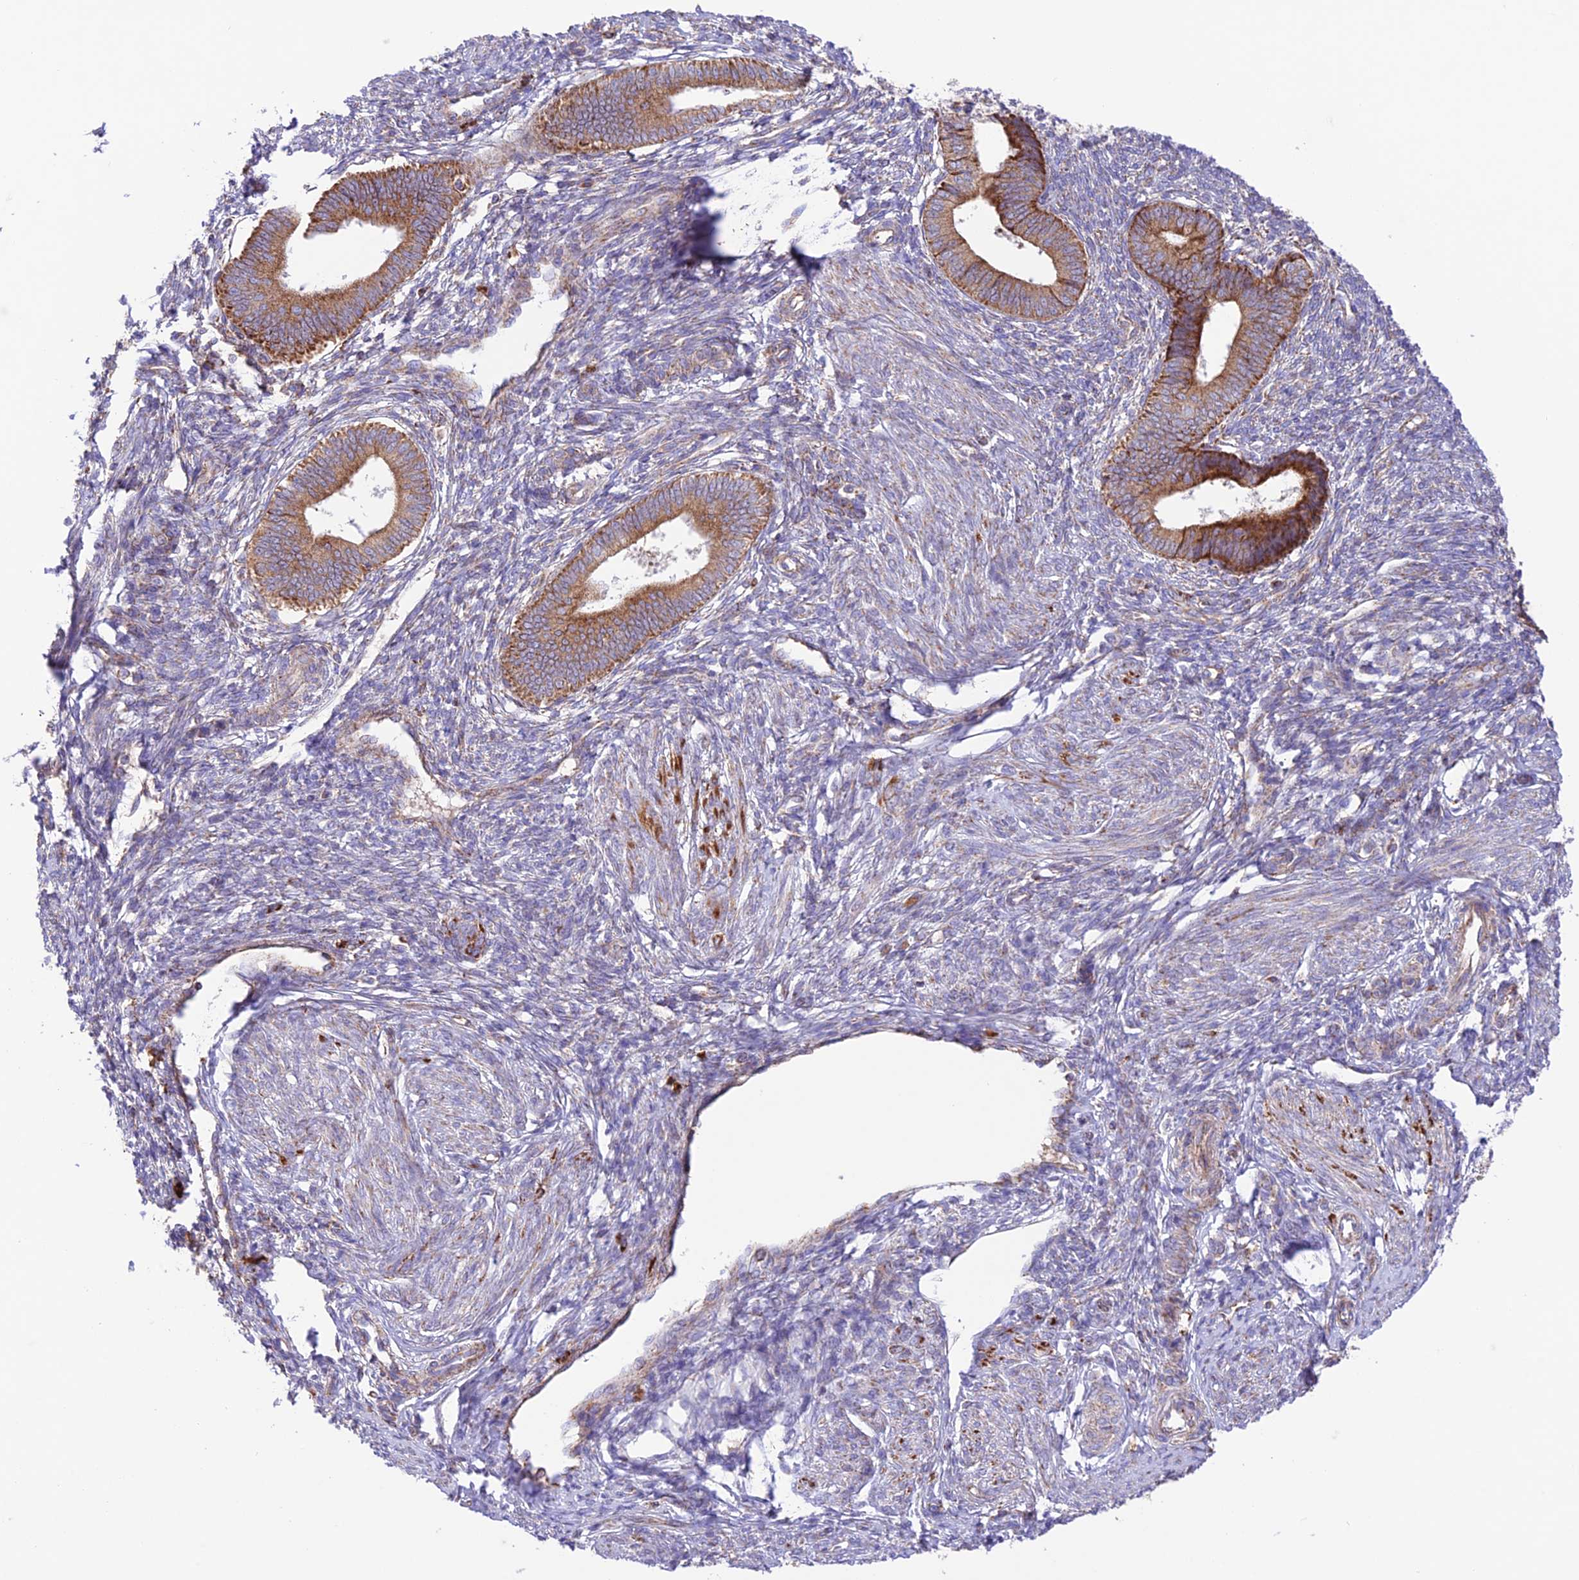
{"staining": {"intensity": "weak", "quantity": "<25%", "location": "cytoplasmic/membranous"}, "tissue": "endometrium", "cell_type": "Cells in endometrial stroma", "image_type": "normal", "snomed": [{"axis": "morphology", "description": "Normal tissue, NOS"}, {"axis": "topography", "description": "Endometrium"}], "caption": "DAB (3,3'-diaminobenzidine) immunohistochemical staining of benign endometrium demonstrates no significant positivity in cells in endometrial stroma. (Stains: DAB immunohistochemistry with hematoxylin counter stain, Microscopy: brightfield microscopy at high magnification).", "gene": "UAP1L1", "patient": {"sex": "female", "age": 46}}